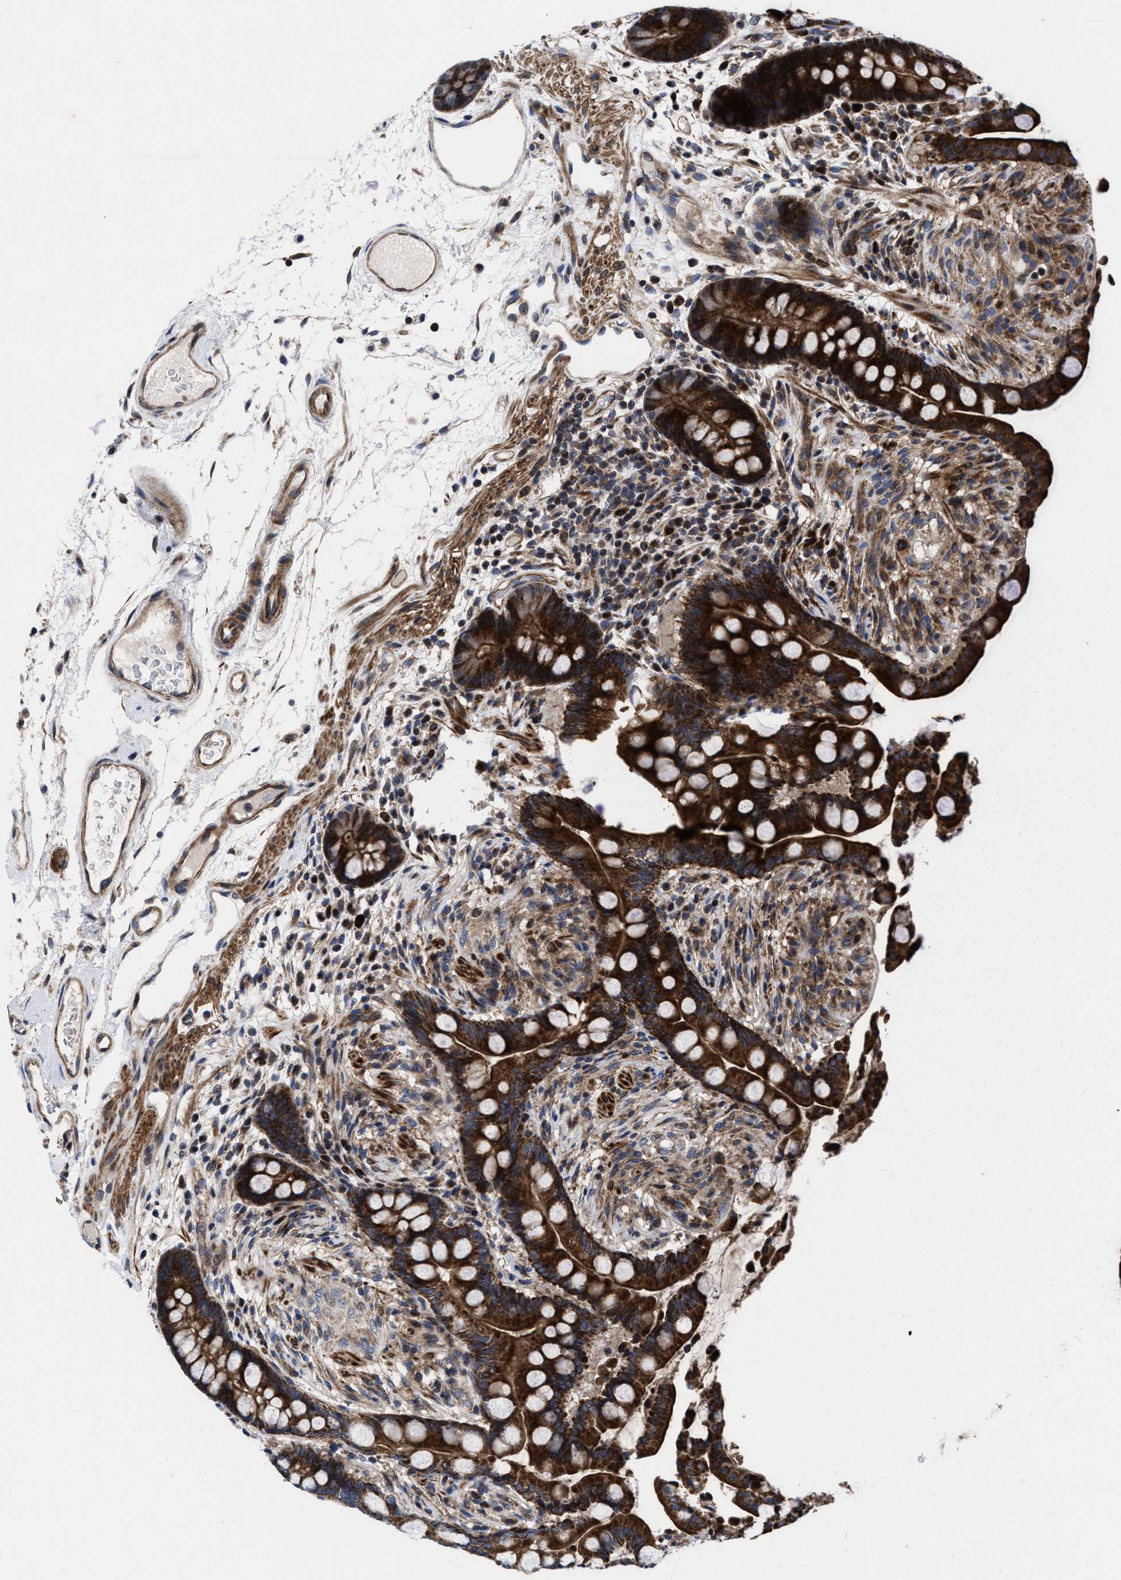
{"staining": {"intensity": "moderate", "quantity": "25%-75%", "location": "cytoplasmic/membranous"}, "tissue": "colon", "cell_type": "Endothelial cells", "image_type": "normal", "snomed": [{"axis": "morphology", "description": "Normal tissue, NOS"}, {"axis": "topography", "description": "Colon"}], "caption": "This is an image of immunohistochemistry staining of benign colon, which shows moderate staining in the cytoplasmic/membranous of endothelial cells.", "gene": "MRPL50", "patient": {"sex": "male", "age": 73}}